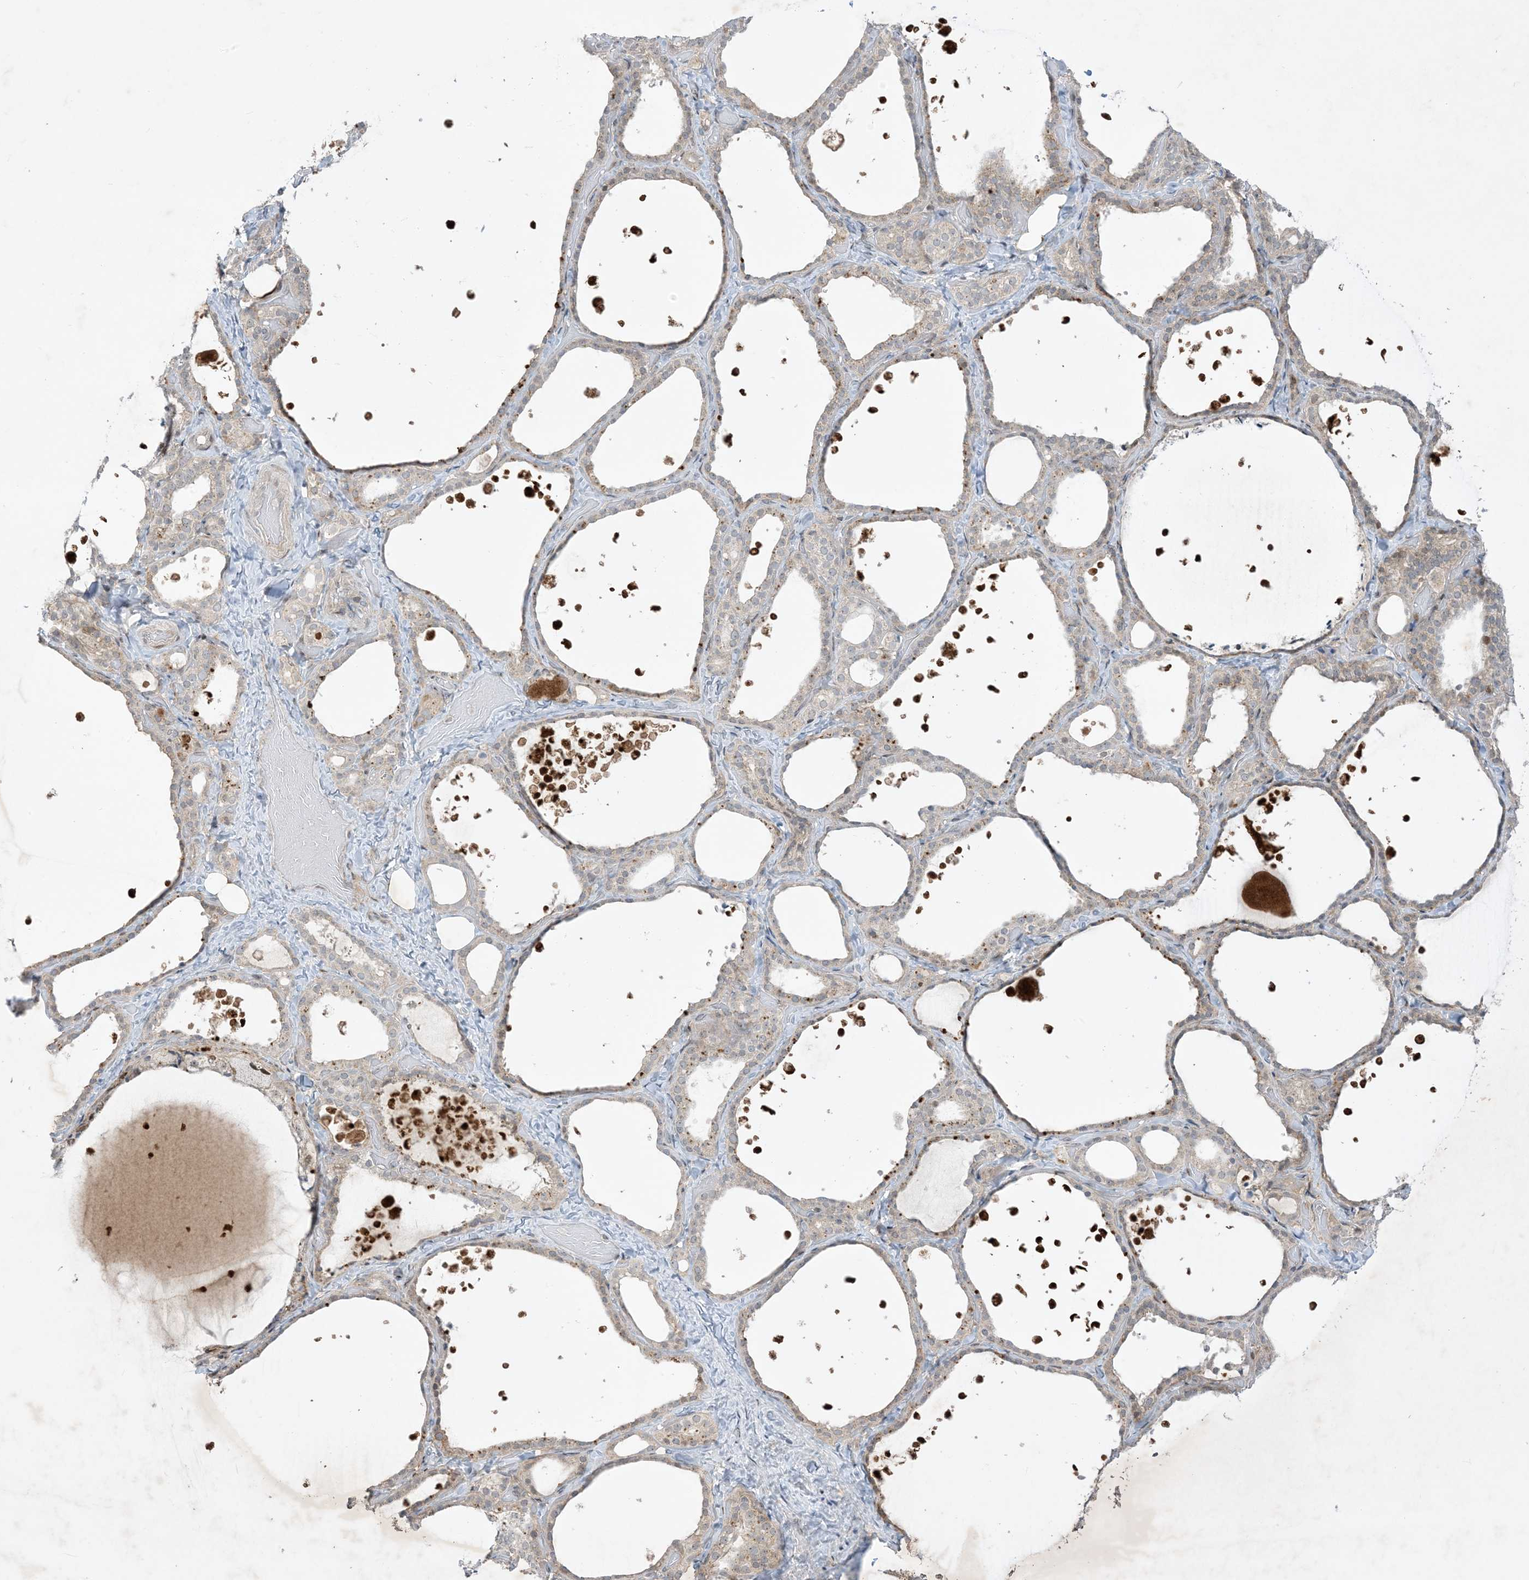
{"staining": {"intensity": "weak", "quantity": "25%-75%", "location": "cytoplasmic/membranous"}, "tissue": "thyroid gland", "cell_type": "Glandular cells", "image_type": "normal", "snomed": [{"axis": "morphology", "description": "Normal tissue, NOS"}, {"axis": "topography", "description": "Thyroid gland"}], "caption": "A high-resolution image shows IHC staining of benign thyroid gland, which shows weak cytoplasmic/membranous positivity in about 25%-75% of glandular cells. (Stains: DAB in brown, nuclei in blue, Microscopy: brightfield microscopy at high magnification).", "gene": "SOGA3", "patient": {"sex": "female", "age": 44}}